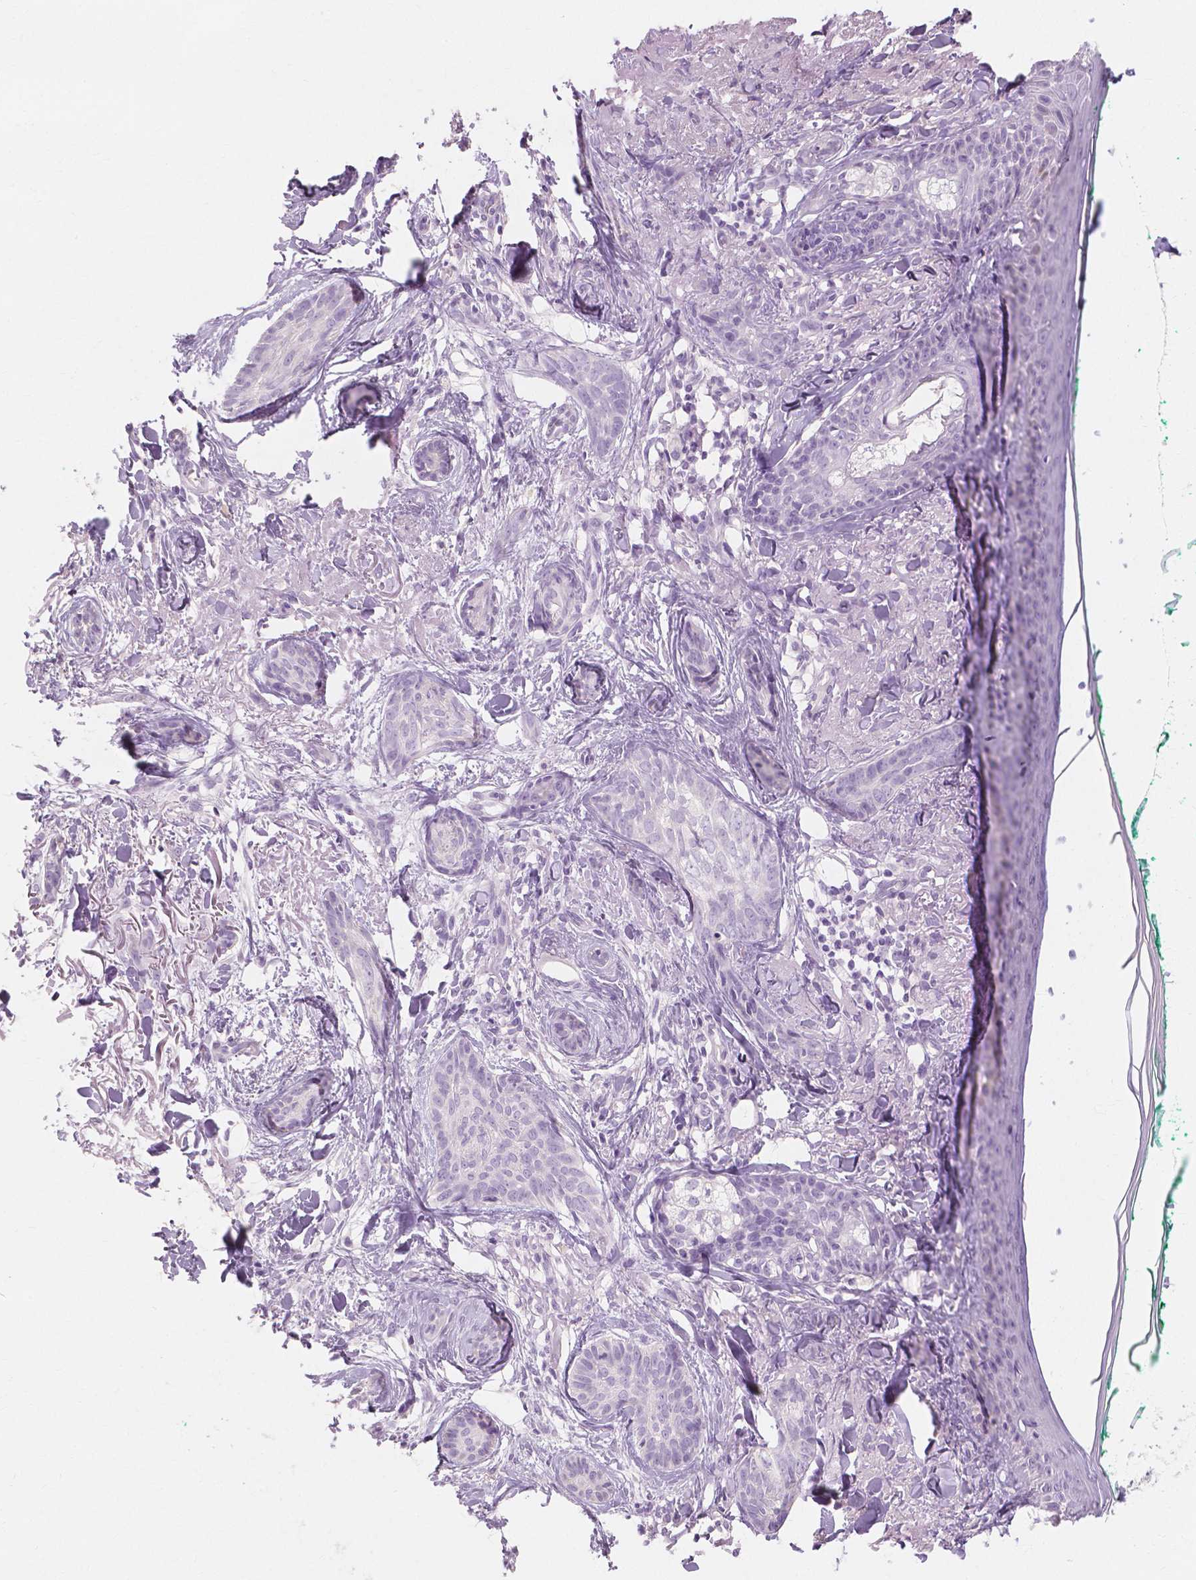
{"staining": {"intensity": "negative", "quantity": "none", "location": "none"}, "tissue": "skin cancer", "cell_type": "Tumor cells", "image_type": "cancer", "snomed": [{"axis": "morphology", "description": "Basal cell carcinoma"}, {"axis": "topography", "description": "Skin"}], "caption": "IHC image of human skin basal cell carcinoma stained for a protein (brown), which shows no expression in tumor cells.", "gene": "MUC12", "patient": {"sex": "female", "age": 78}}